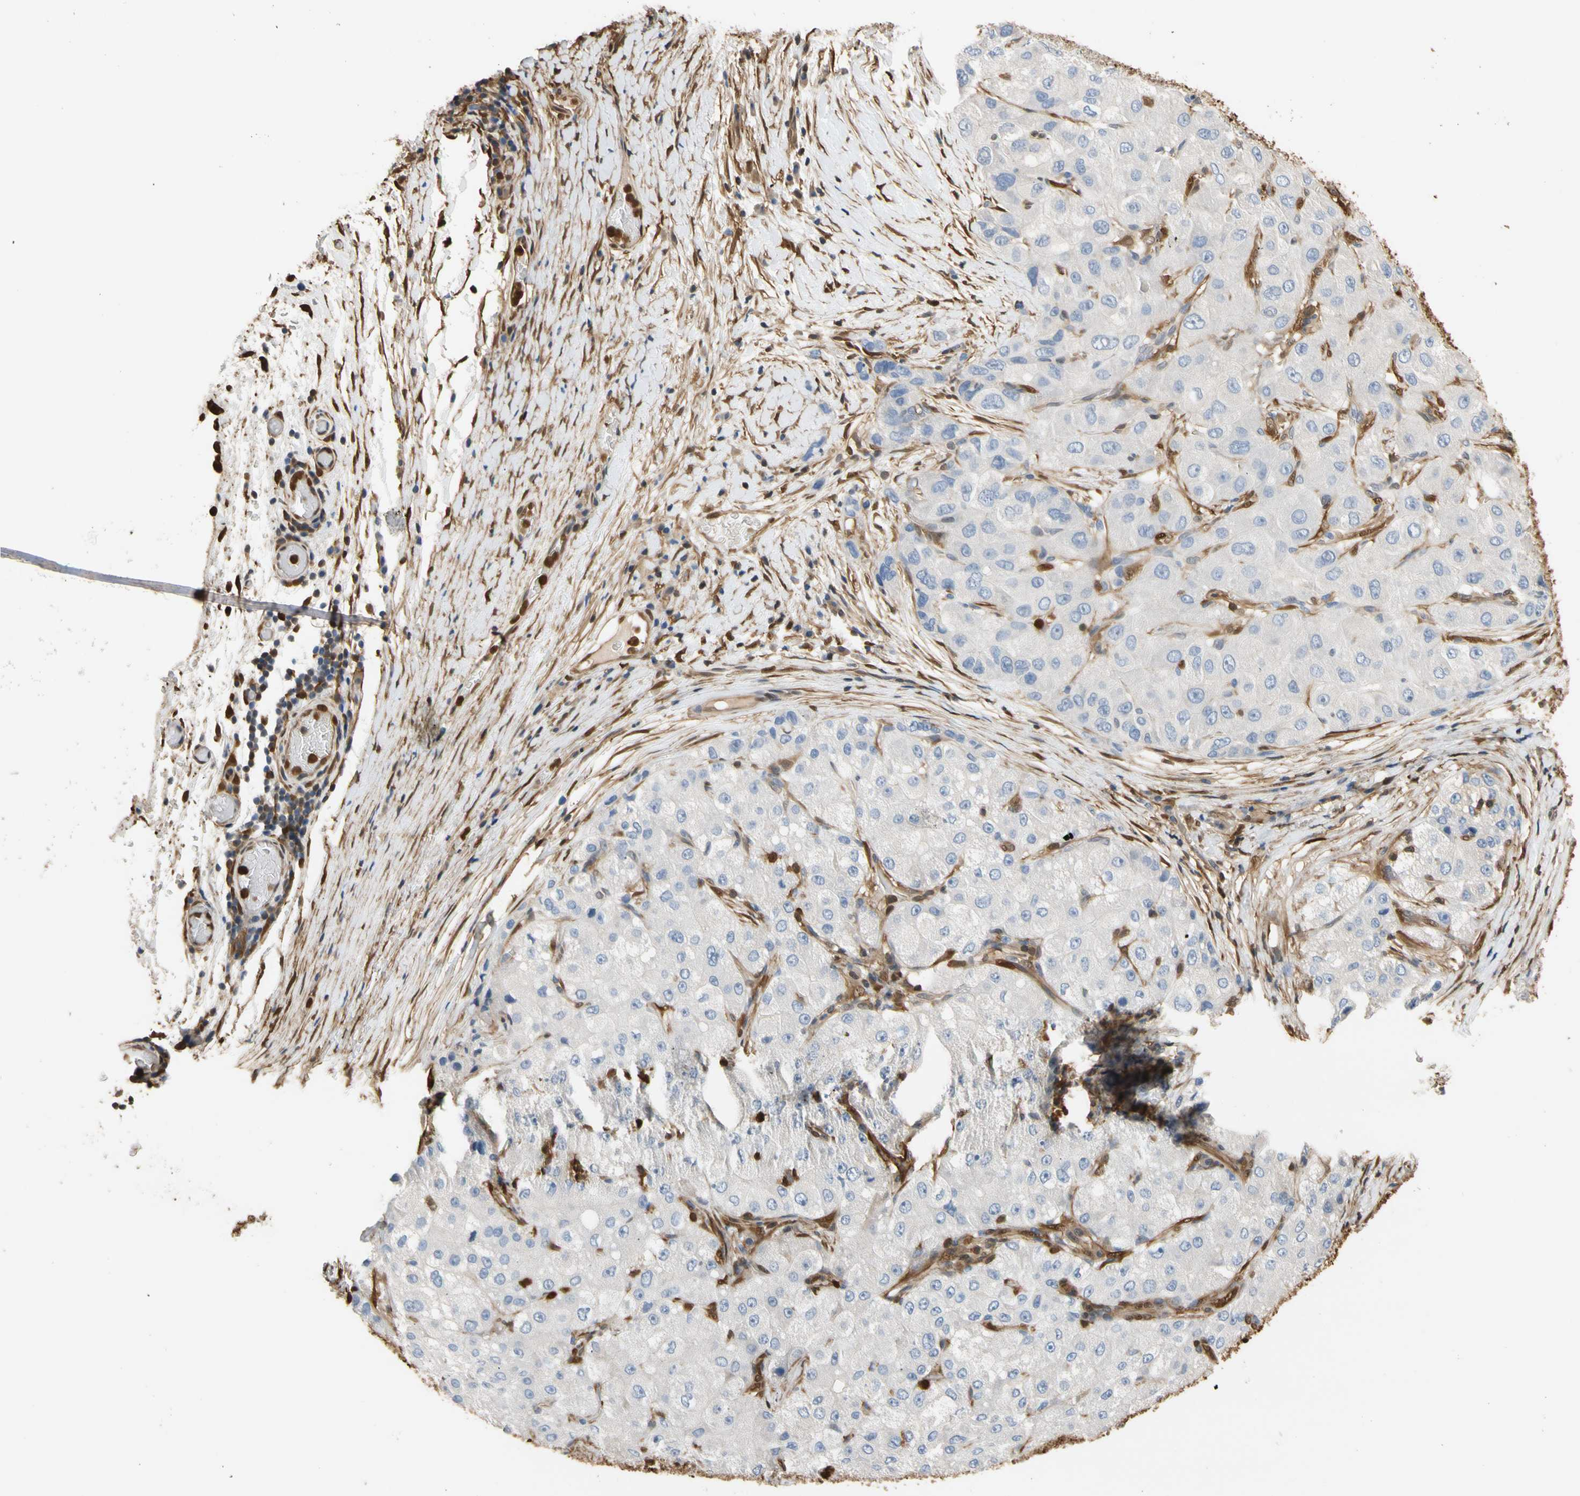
{"staining": {"intensity": "negative", "quantity": "none", "location": "none"}, "tissue": "liver cancer", "cell_type": "Tumor cells", "image_type": "cancer", "snomed": [{"axis": "morphology", "description": "Carcinoma, Hepatocellular, NOS"}, {"axis": "topography", "description": "Liver"}], "caption": "Immunohistochemical staining of human liver hepatocellular carcinoma demonstrates no significant staining in tumor cells.", "gene": "S100A6", "patient": {"sex": "male", "age": 80}}